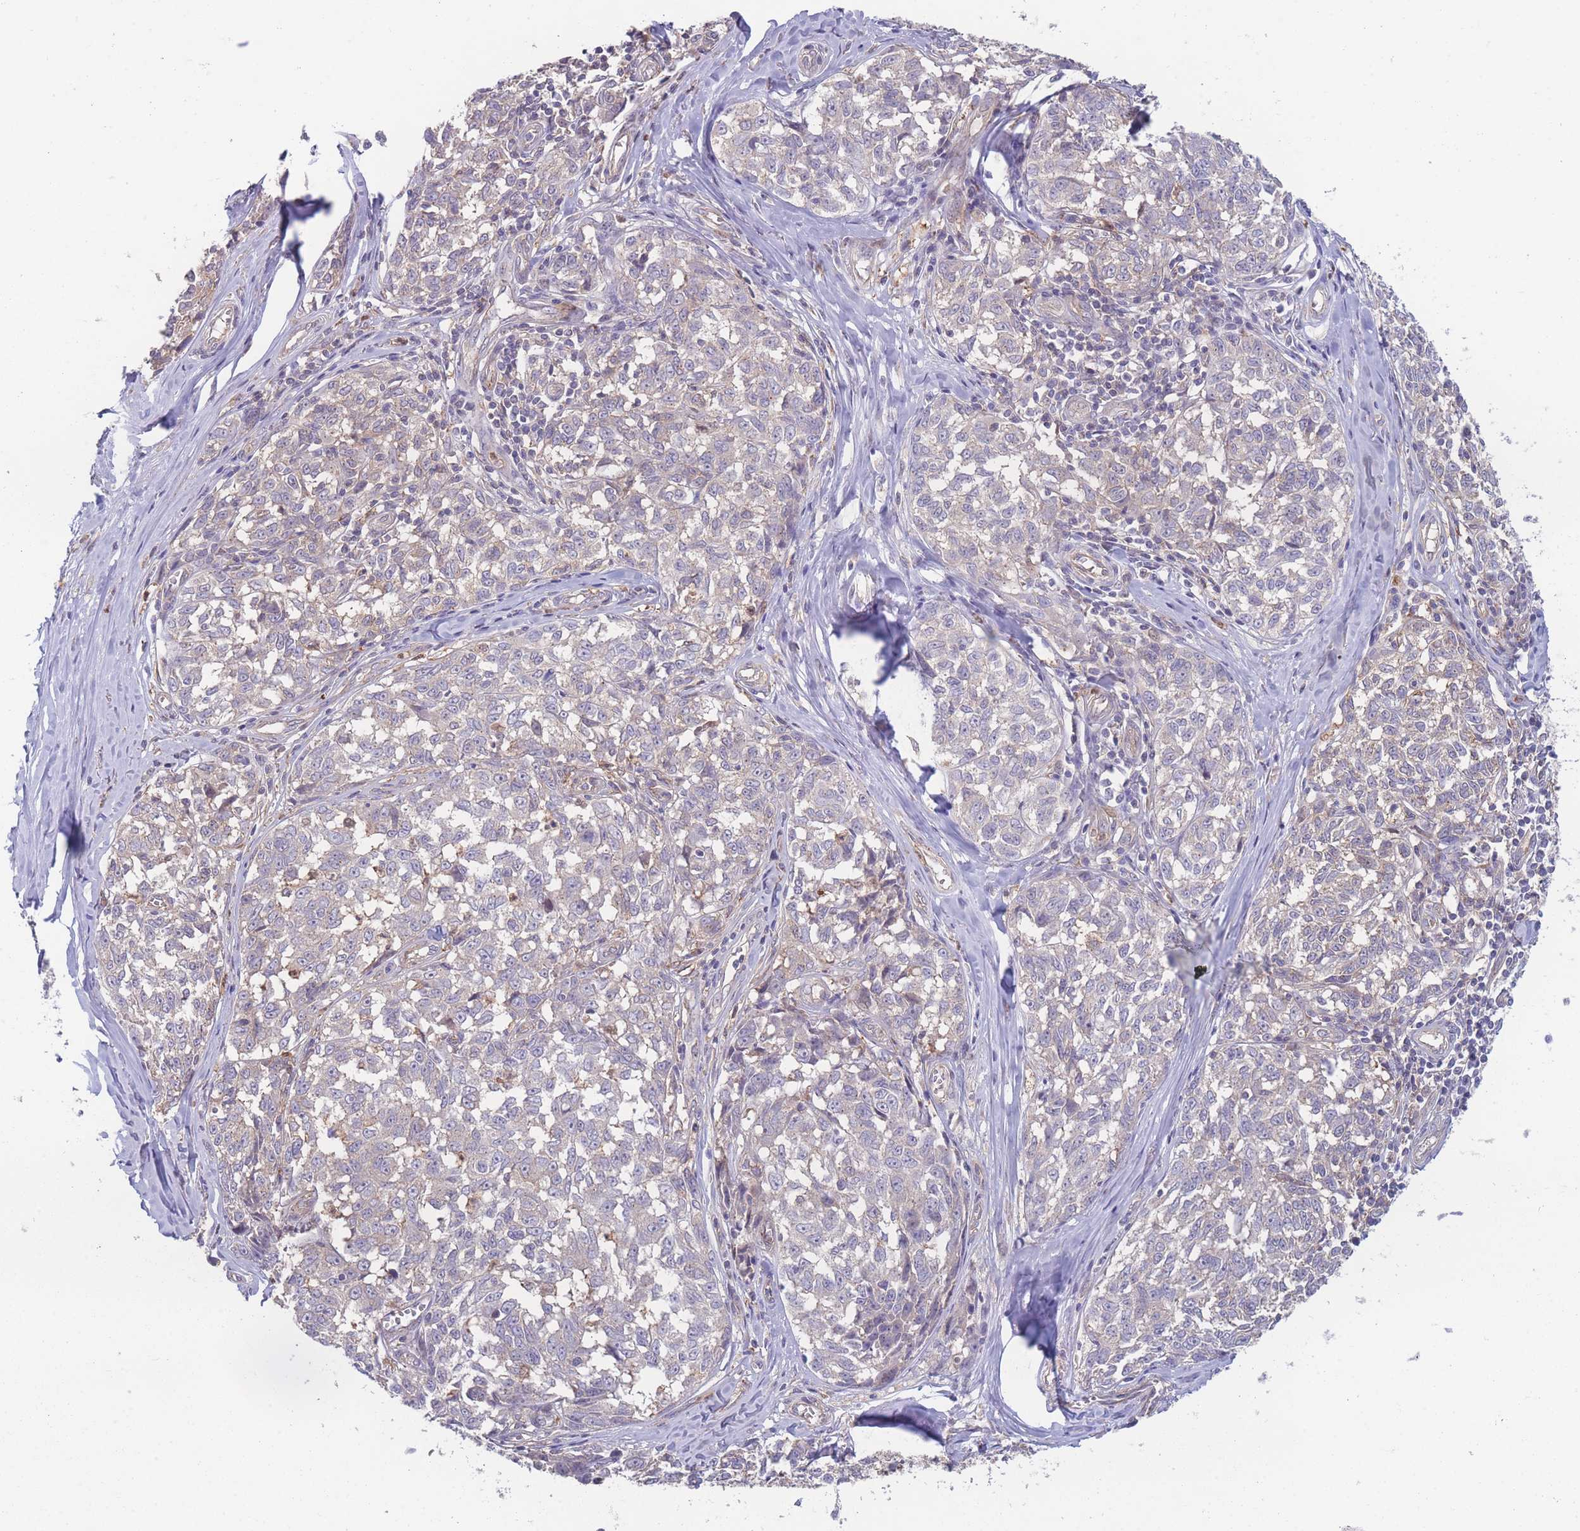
{"staining": {"intensity": "negative", "quantity": "none", "location": "none"}, "tissue": "melanoma", "cell_type": "Tumor cells", "image_type": "cancer", "snomed": [{"axis": "morphology", "description": "Normal tissue, NOS"}, {"axis": "morphology", "description": "Malignant melanoma, NOS"}, {"axis": "topography", "description": "Skin"}], "caption": "Micrograph shows no protein staining in tumor cells of malignant melanoma tissue. (Brightfield microscopy of DAB IHC at high magnification).", "gene": "STEAP3", "patient": {"sex": "female", "age": 64}}